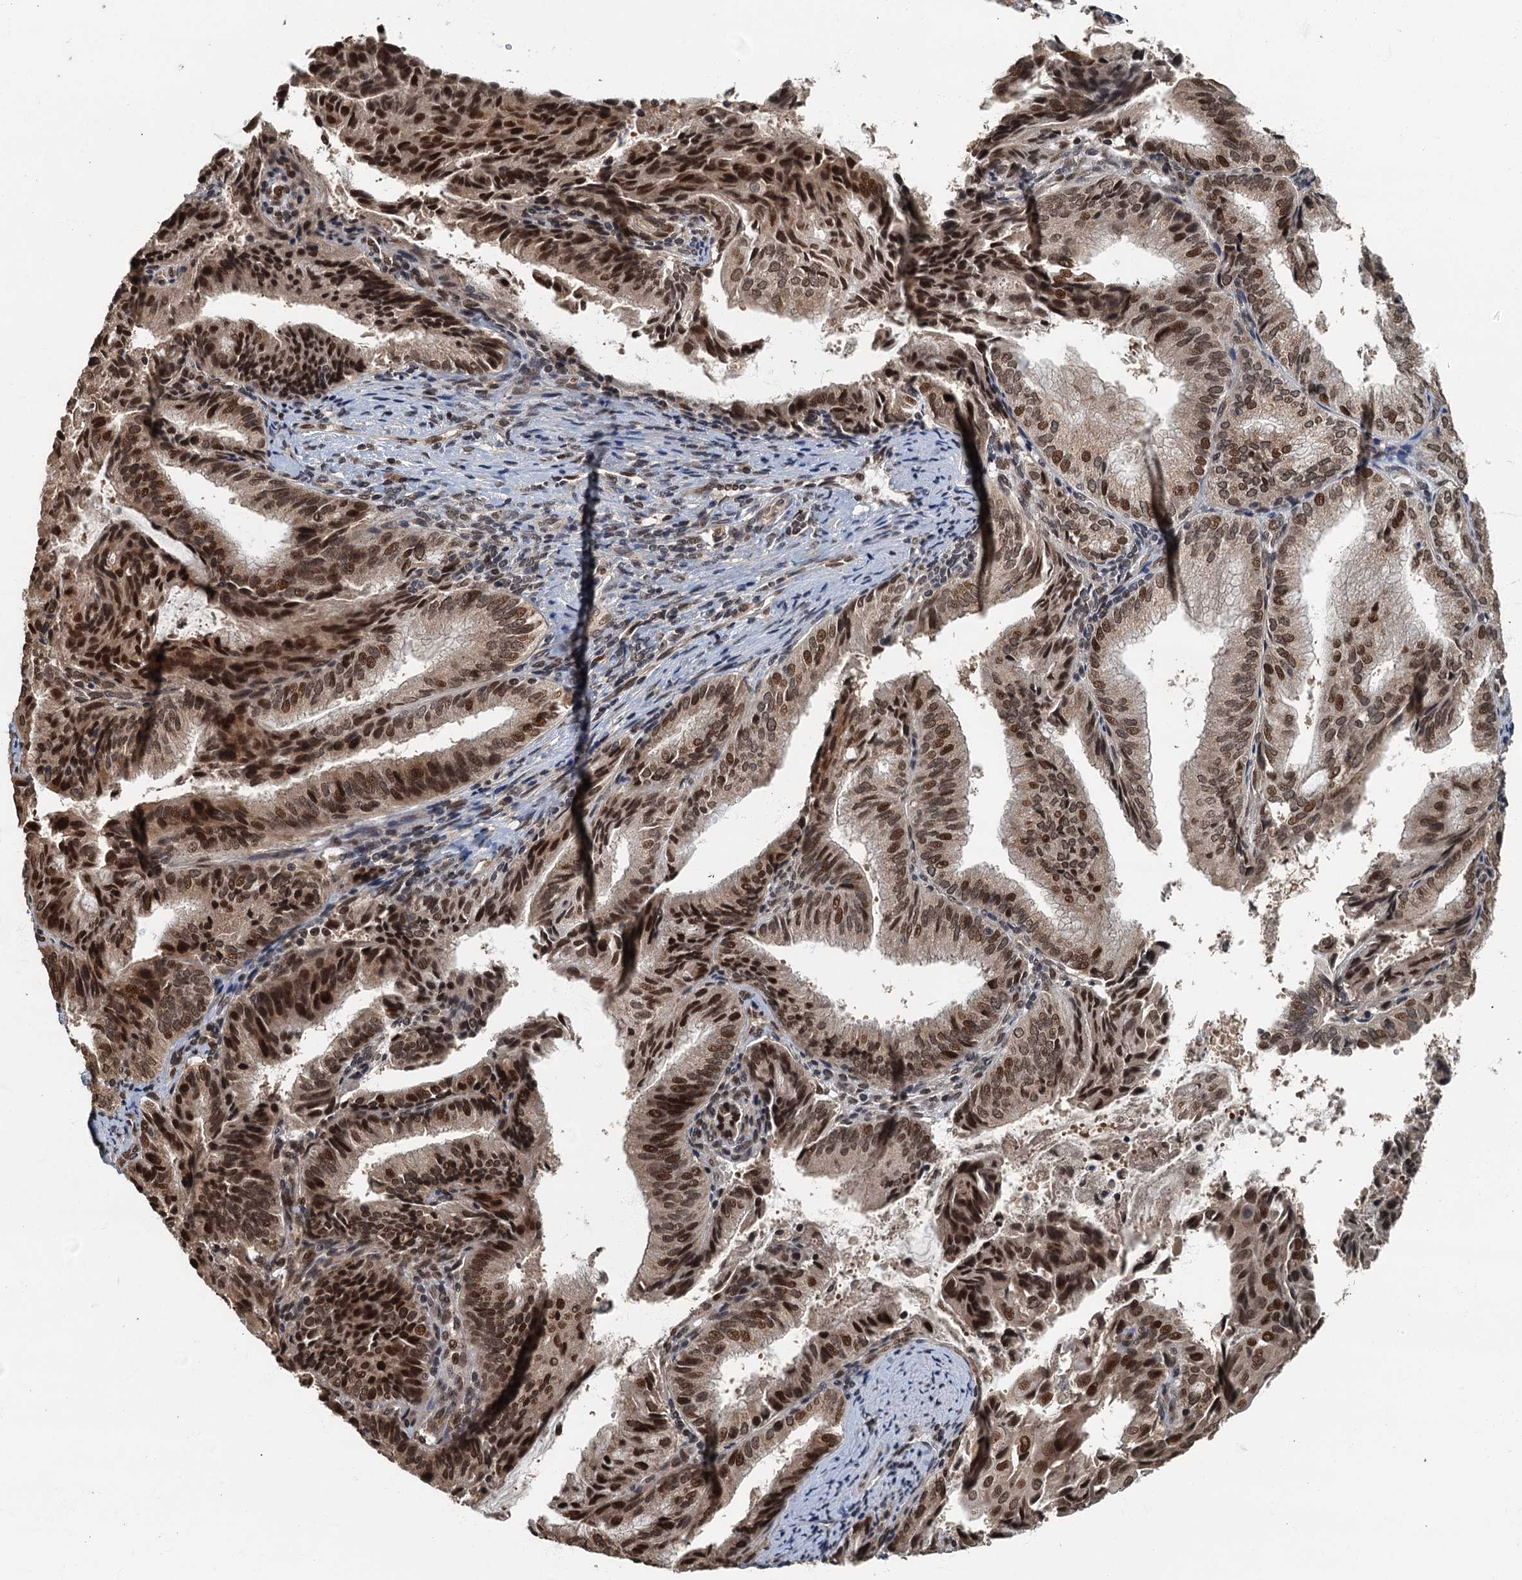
{"staining": {"intensity": "strong", "quantity": ">75%", "location": "nuclear"}, "tissue": "endometrial cancer", "cell_type": "Tumor cells", "image_type": "cancer", "snomed": [{"axis": "morphology", "description": "Adenocarcinoma, NOS"}, {"axis": "topography", "description": "Endometrium"}], "caption": "Endometrial adenocarcinoma stained for a protein displays strong nuclear positivity in tumor cells.", "gene": "CKAP2L", "patient": {"sex": "female", "age": 49}}